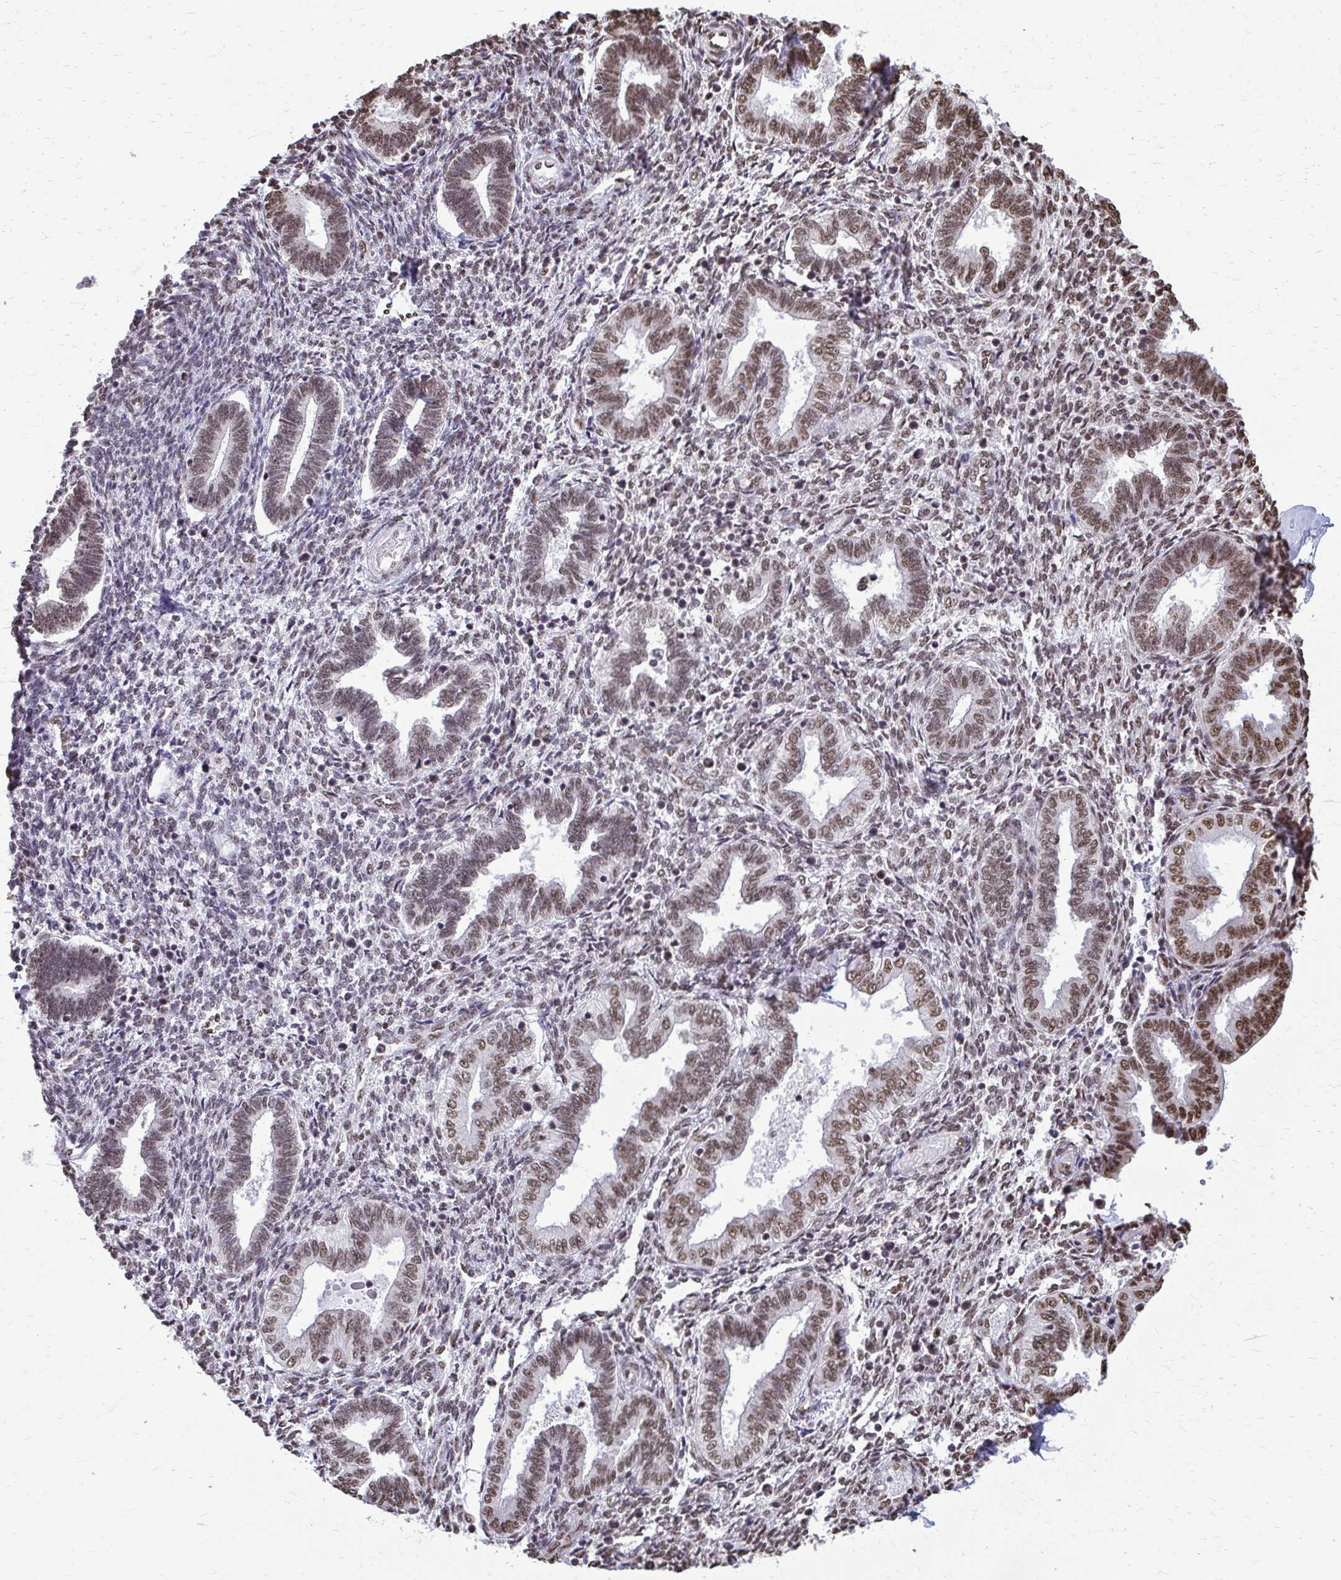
{"staining": {"intensity": "moderate", "quantity": "25%-75%", "location": "nuclear"}, "tissue": "endometrium", "cell_type": "Cells in endometrial stroma", "image_type": "normal", "snomed": [{"axis": "morphology", "description": "Normal tissue, NOS"}, {"axis": "topography", "description": "Endometrium"}], "caption": "Immunohistochemical staining of benign endometrium exhibits 25%-75% levels of moderate nuclear protein staining in about 25%-75% of cells in endometrial stroma.", "gene": "SNRPA", "patient": {"sex": "female", "age": 42}}